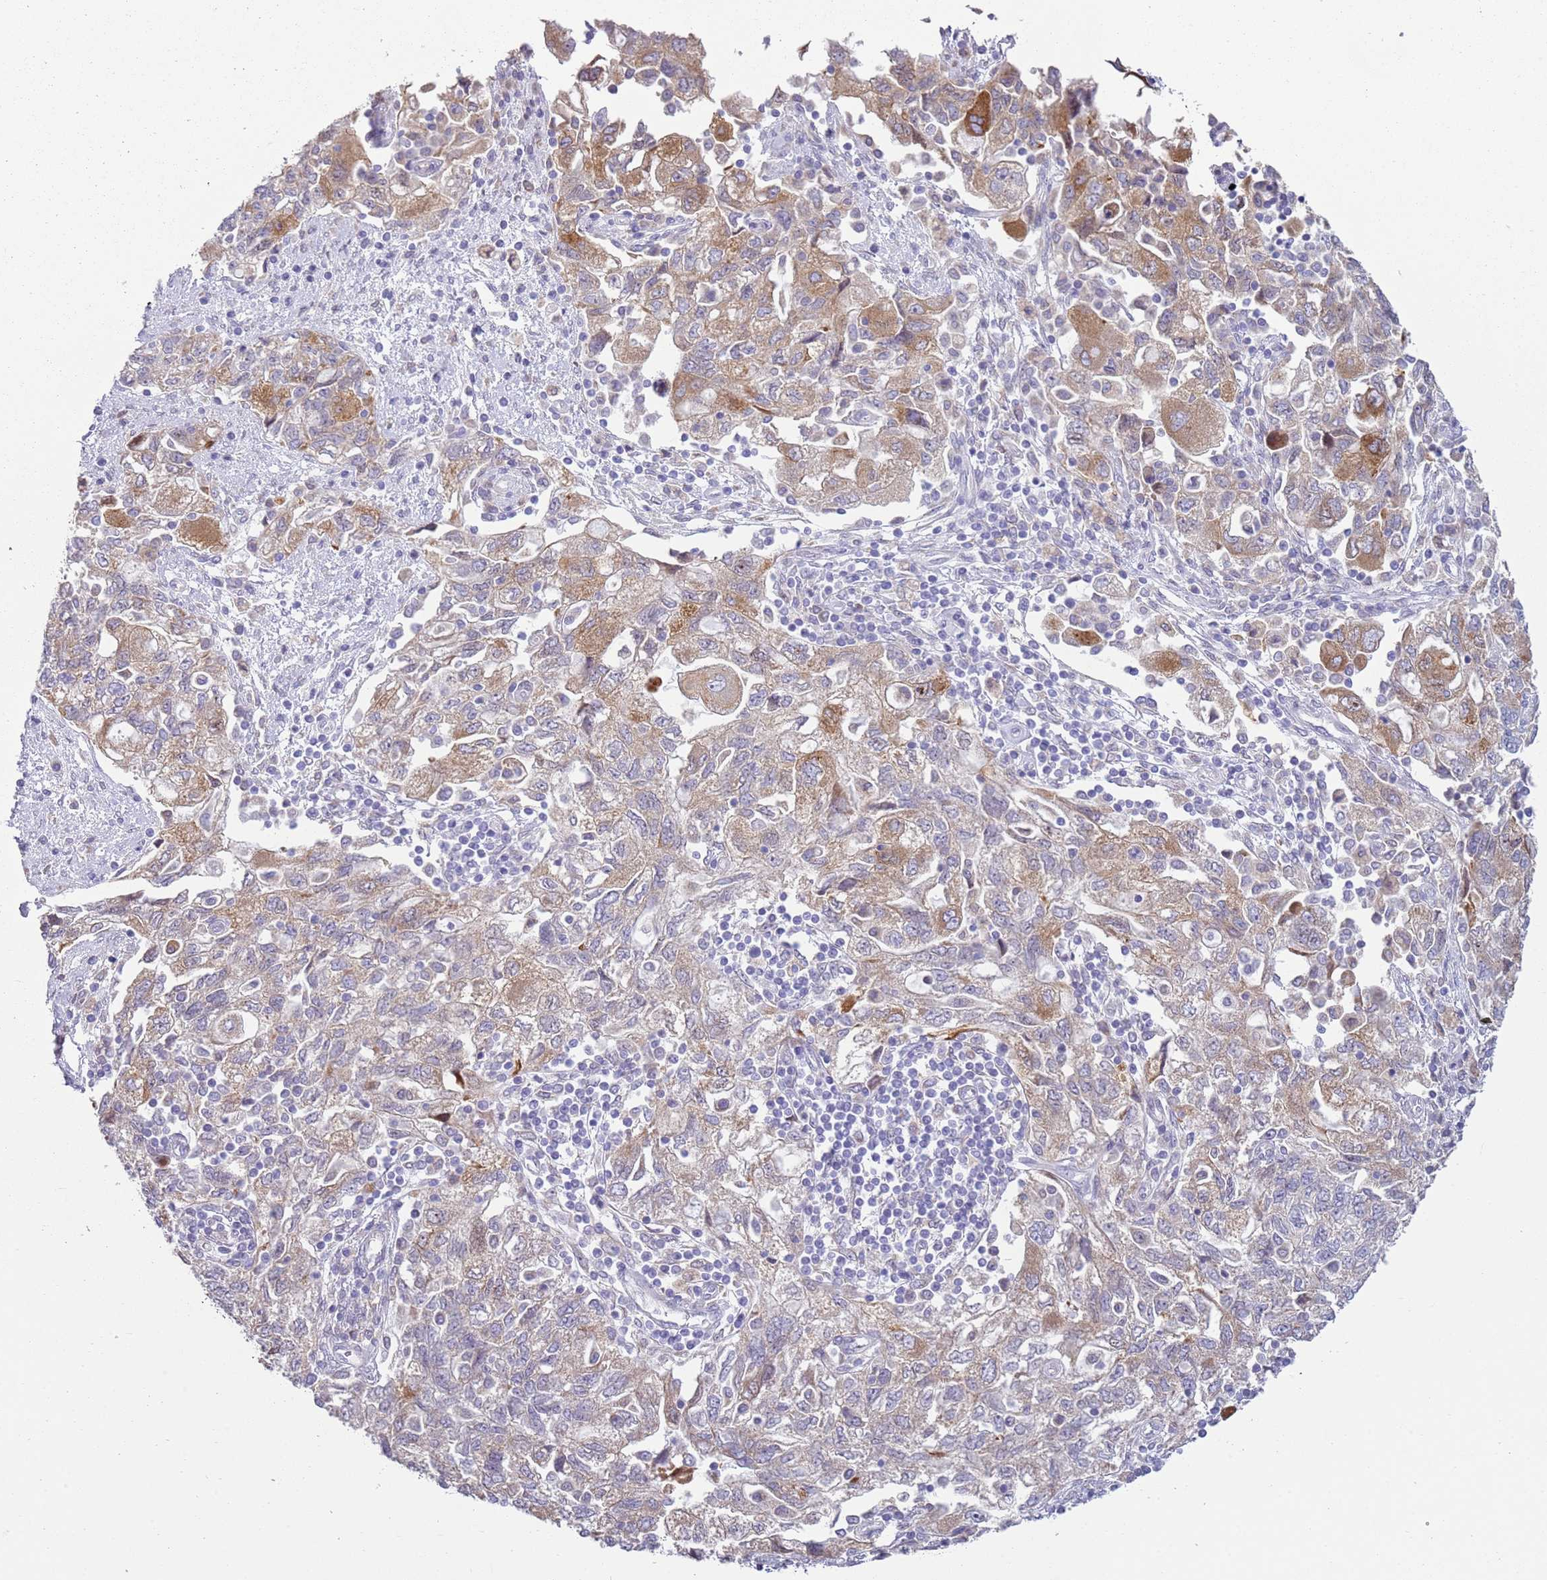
{"staining": {"intensity": "moderate", "quantity": "25%-75%", "location": "cytoplasmic/membranous"}, "tissue": "ovarian cancer", "cell_type": "Tumor cells", "image_type": "cancer", "snomed": [{"axis": "morphology", "description": "Carcinoma, NOS"}, {"axis": "morphology", "description": "Cystadenocarcinoma, serous, NOS"}, {"axis": "topography", "description": "Ovary"}], "caption": "An image showing moderate cytoplasmic/membranous staining in about 25%-75% of tumor cells in ovarian carcinoma, as visualized by brown immunohistochemical staining.", "gene": "OAF", "patient": {"sex": "female", "age": 69}}